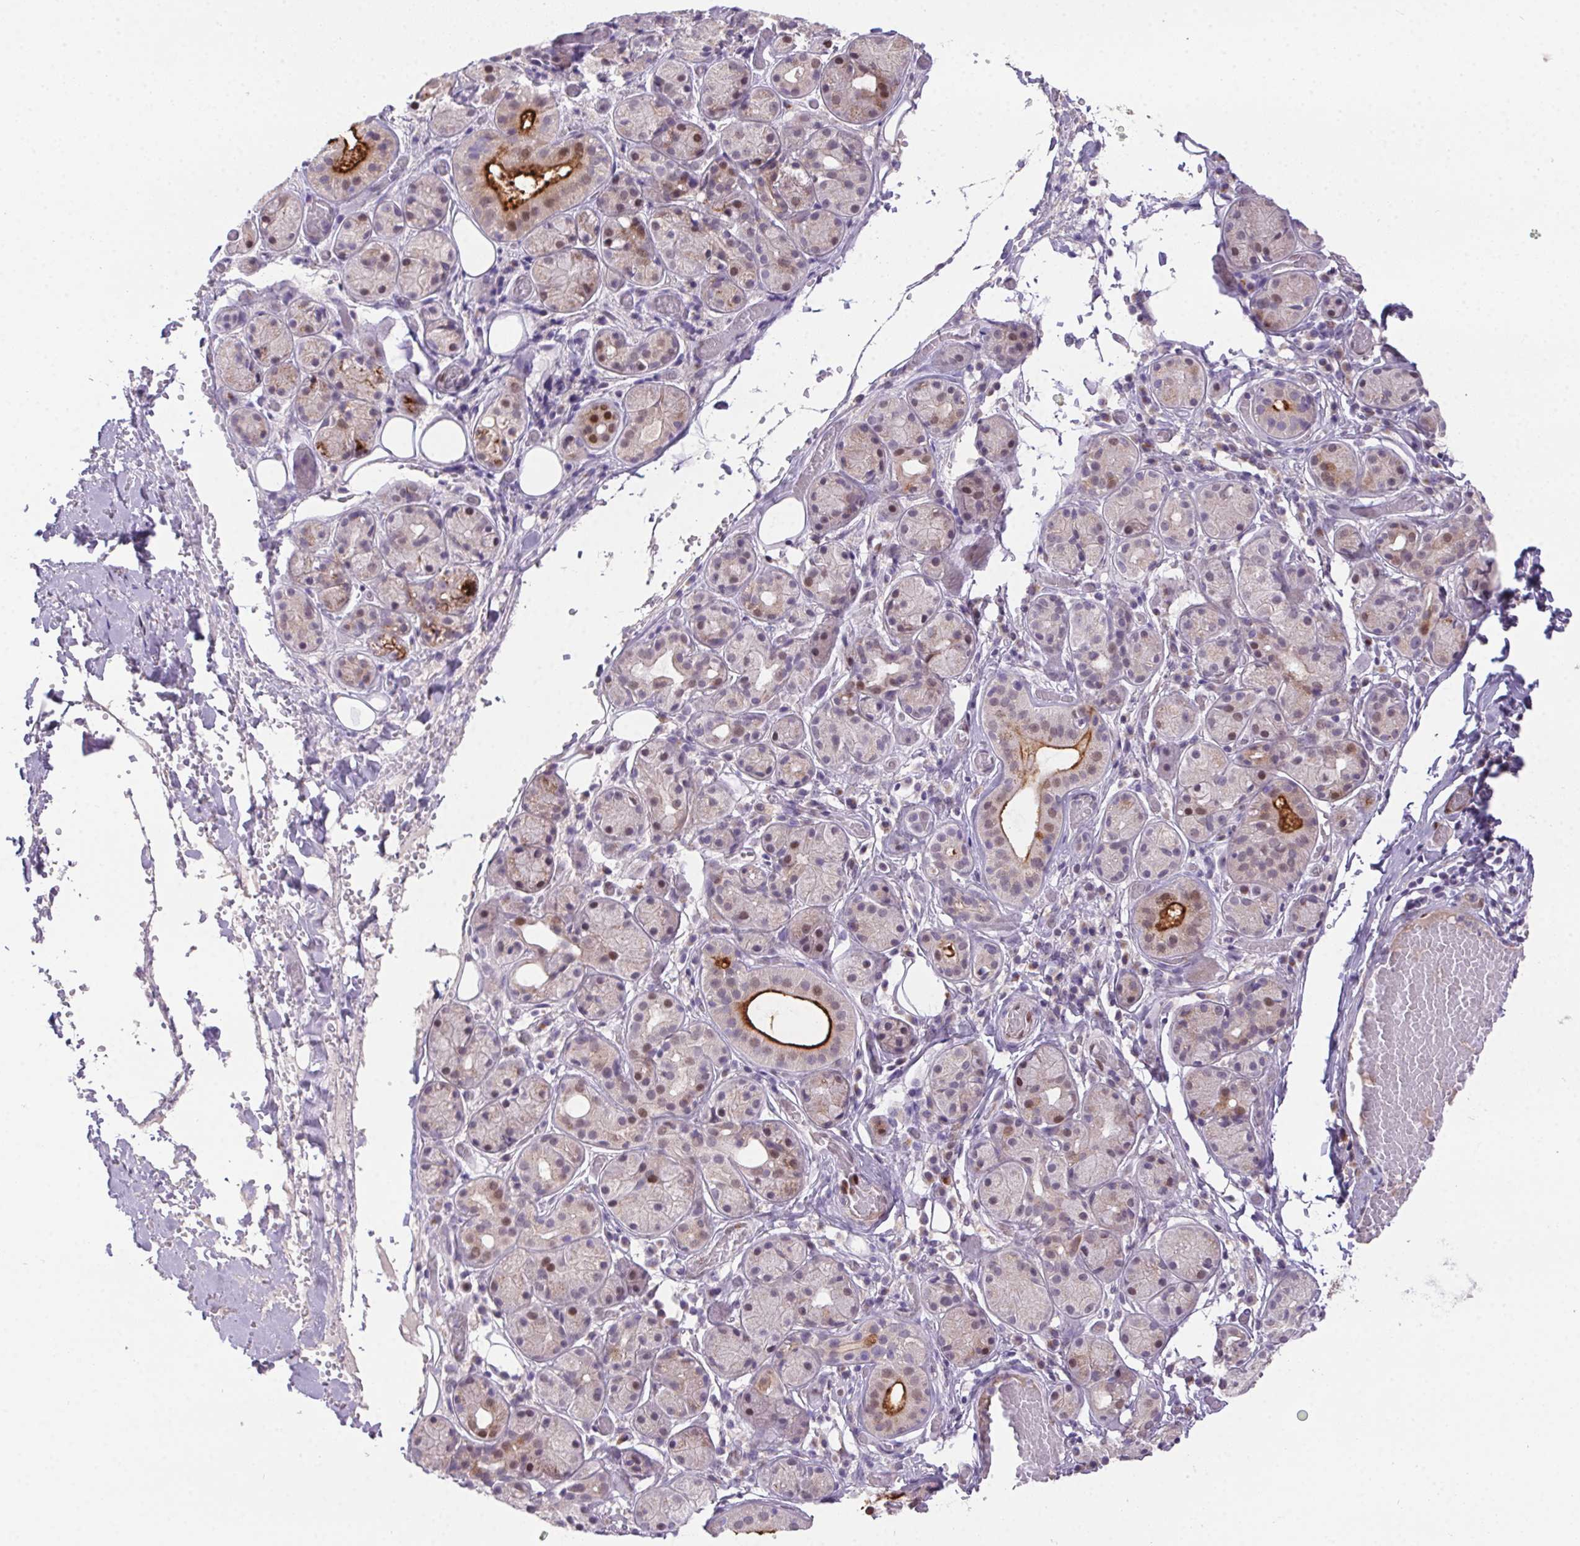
{"staining": {"intensity": "strong", "quantity": "<25%", "location": "cytoplasmic/membranous,nuclear"}, "tissue": "salivary gland", "cell_type": "Glandular cells", "image_type": "normal", "snomed": [{"axis": "morphology", "description": "Normal tissue, NOS"}, {"axis": "topography", "description": "Salivary gland"}, {"axis": "topography", "description": "Peripheral nerve tissue"}], "caption": "The micrograph shows immunohistochemical staining of benign salivary gland. There is strong cytoplasmic/membranous,nuclear staining is appreciated in approximately <25% of glandular cells.", "gene": "SP9", "patient": {"sex": "male", "age": 71}}